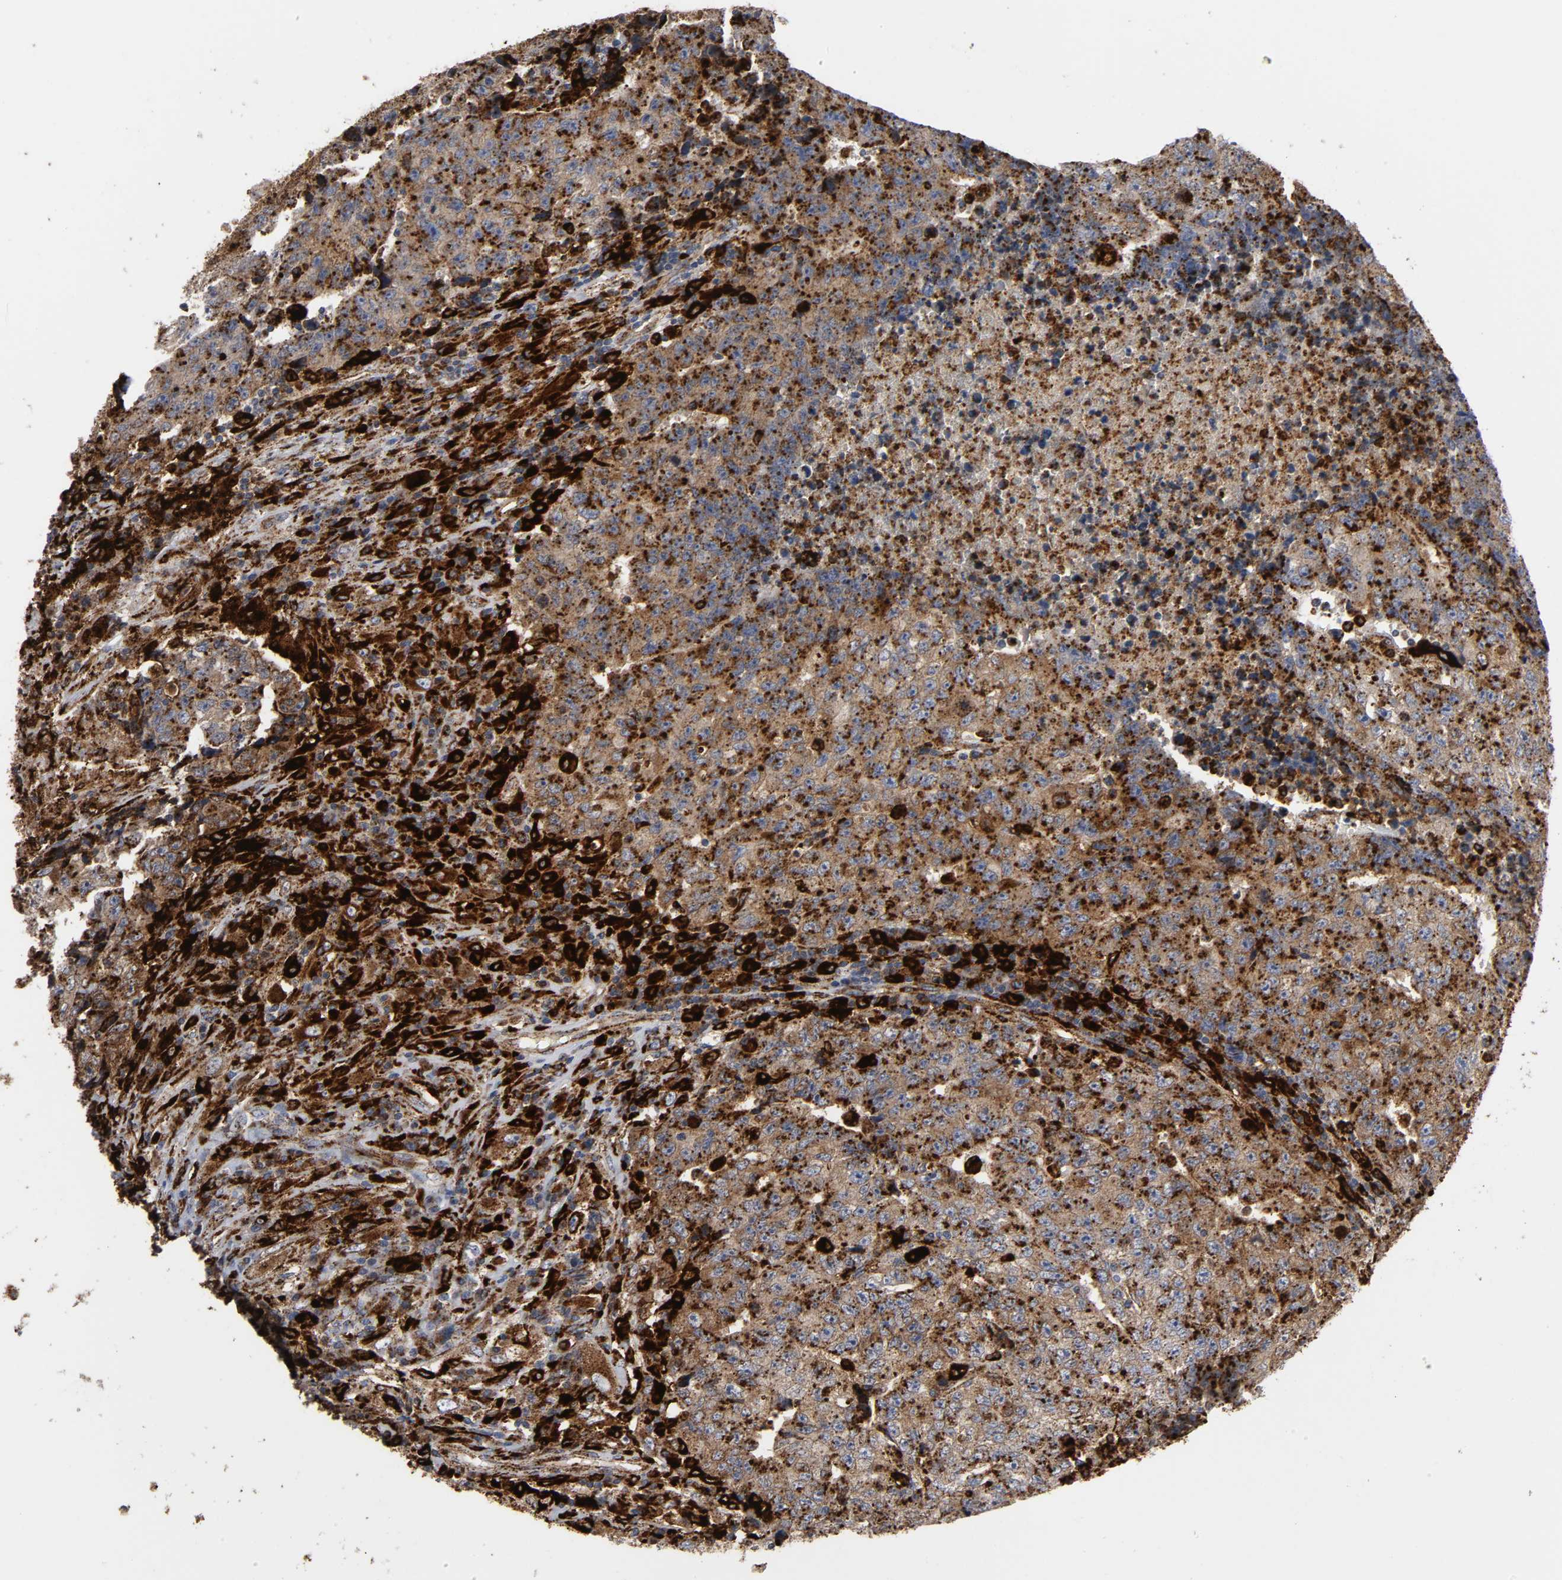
{"staining": {"intensity": "moderate", "quantity": ">75%", "location": "cytoplasmic/membranous"}, "tissue": "testis cancer", "cell_type": "Tumor cells", "image_type": "cancer", "snomed": [{"axis": "morphology", "description": "Necrosis, NOS"}, {"axis": "morphology", "description": "Carcinoma, Embryonal, NOS"}, {"axis": "topography", "description": "Testis"}], "caption": "Moderate cytoplasmic/membranous protein staining is present in about >75% of tumor cells in testis embryonal carcinoma.", "gene": "PSAP", "patient": {"sex": "male", "age": 19}}